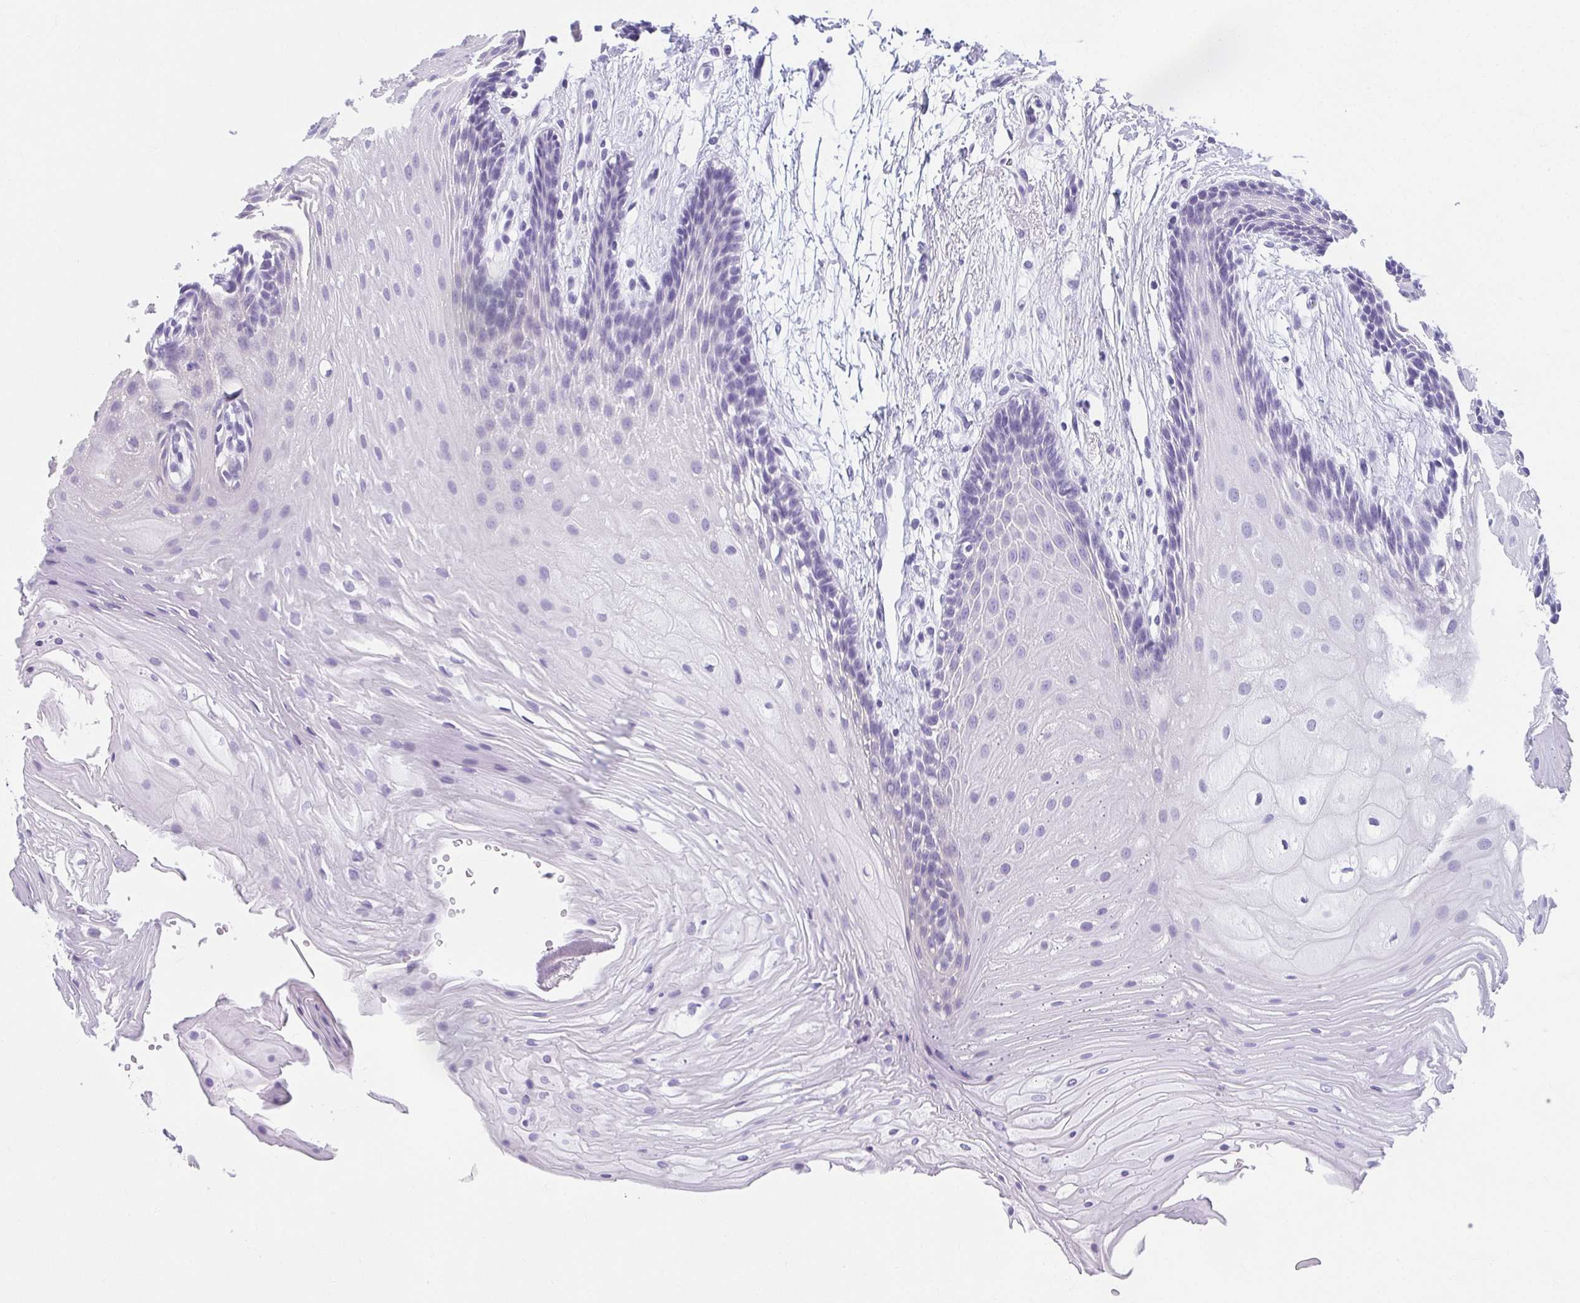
{"staining": {"intensity": "negative", "quantity": "none", "location": "none"}, "tissue": "oral mucosa", "cell_type": "Squamous epithelial cells", "image_type": "normal", "snomed": [{"axis": "morphology", "description": "Normal tissue, NOS"}, {"axis": "morphology", "description": "Squamous cell carcinoma, NOS"}, {"axis": "topography", "description": "Oral tissue"}, {"axis": "topography", "description": "Tounge, NOS"}, {"axis": "topography", "description": "Head-Neck"}], "caption": "Squamous epithelial cells show no significant staining in benign oral mucosa. (Brightfield microscopy of DAB (3,3'-diaminobenzidine) IHC at high magnification).", "gene": "MOBP", "patient": {"sex": "male", "age": 62}}